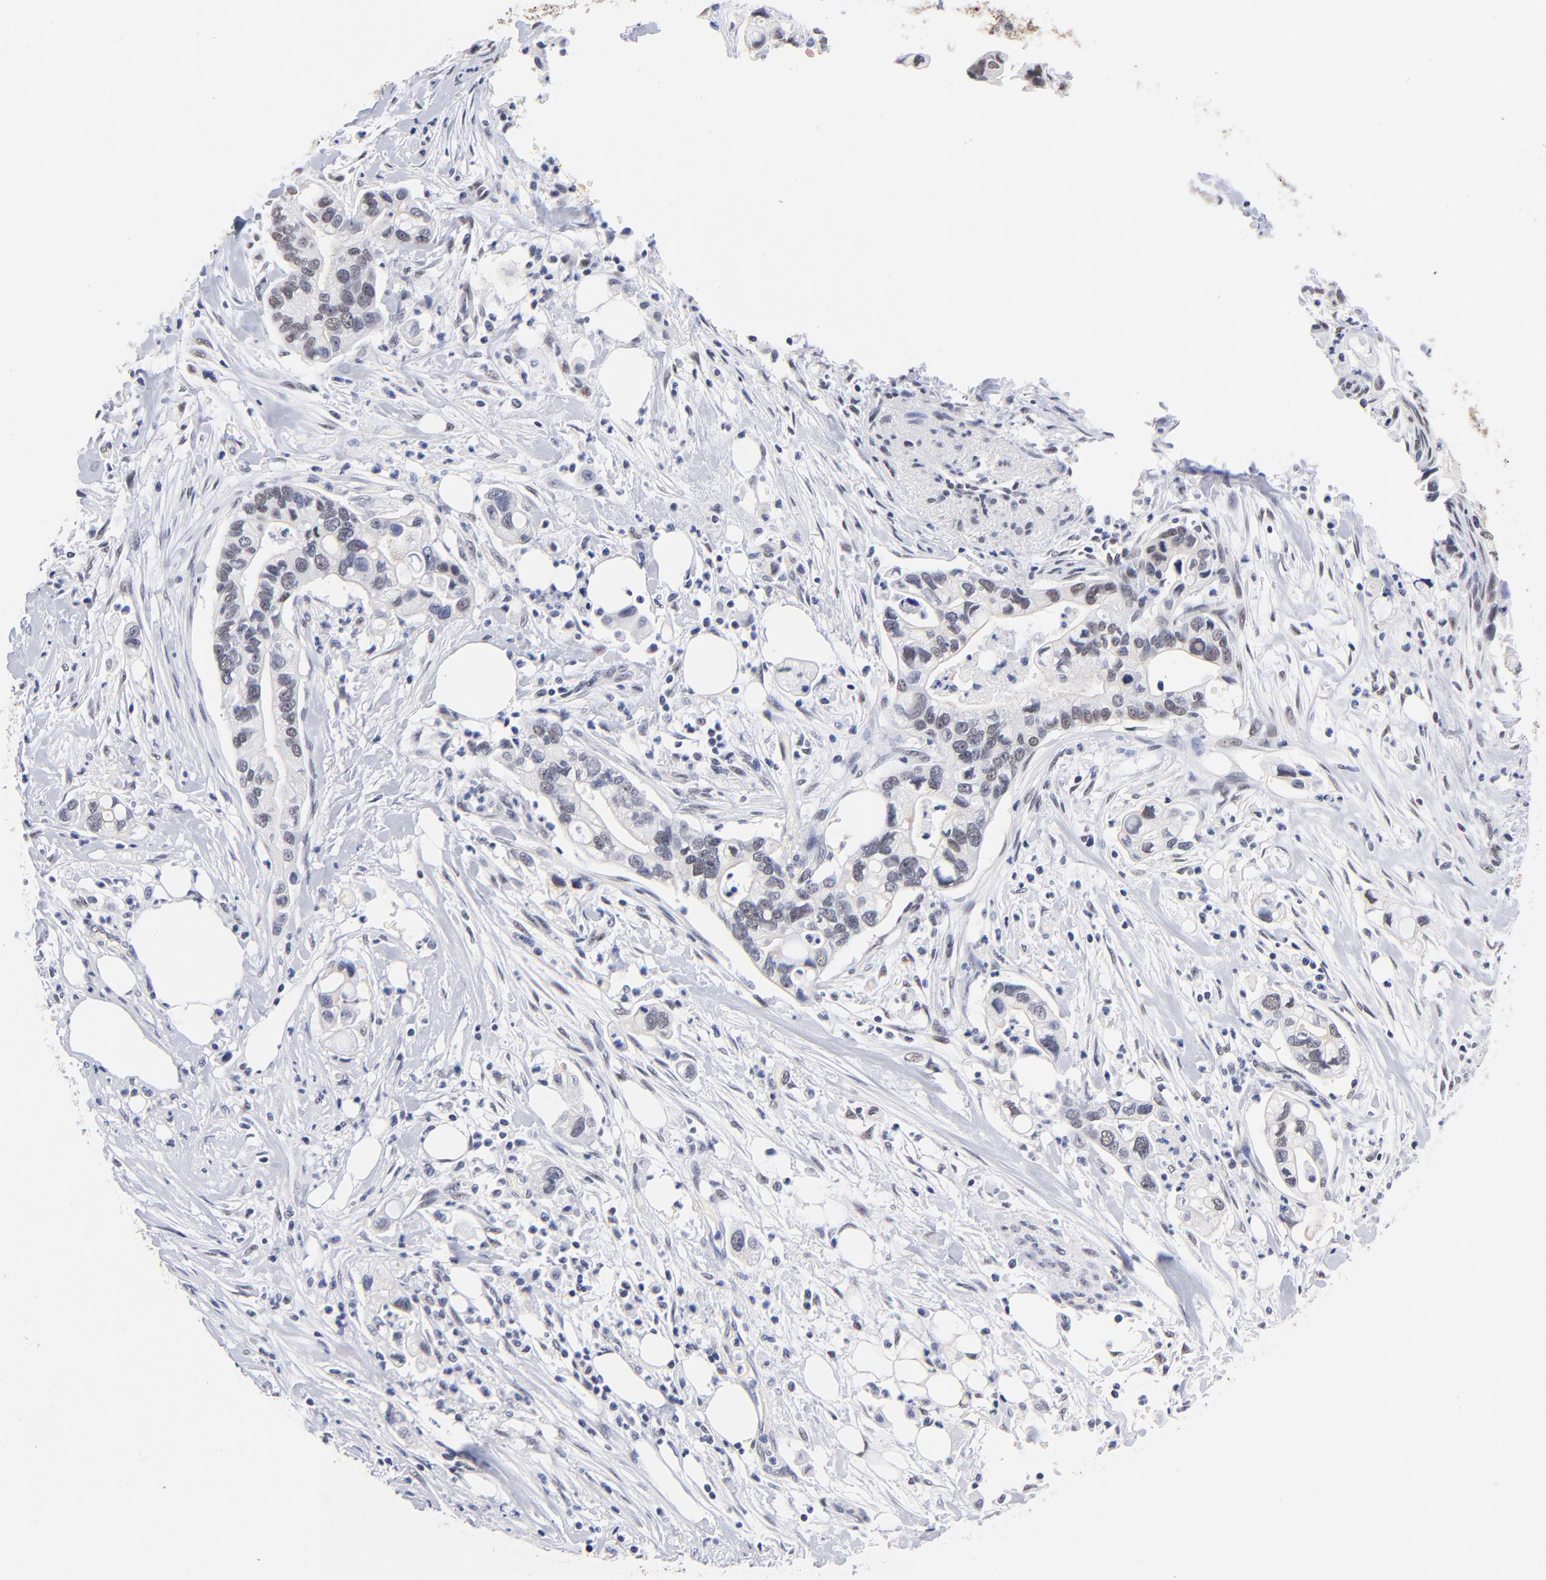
{"staining": {"intensity": "weak", "quantity": "<25%", "location": "nuclear"}, "tissue": "pancreatic cancer", "cell_type": "Tumor cells", "image_type": "cancer", "snomed": [{"axis": "morphology", "description": "Adenocarcinoma, NOS"}, {"axis": "topography", "description": "Pancreas"}], "caption": "A high-resolution image shows IHC staining of pancreatic cancer, which reveals no significant positivity in tumor cells.", "gene": "ZNF74", "patient": {"sex": "male", "age": 70}}